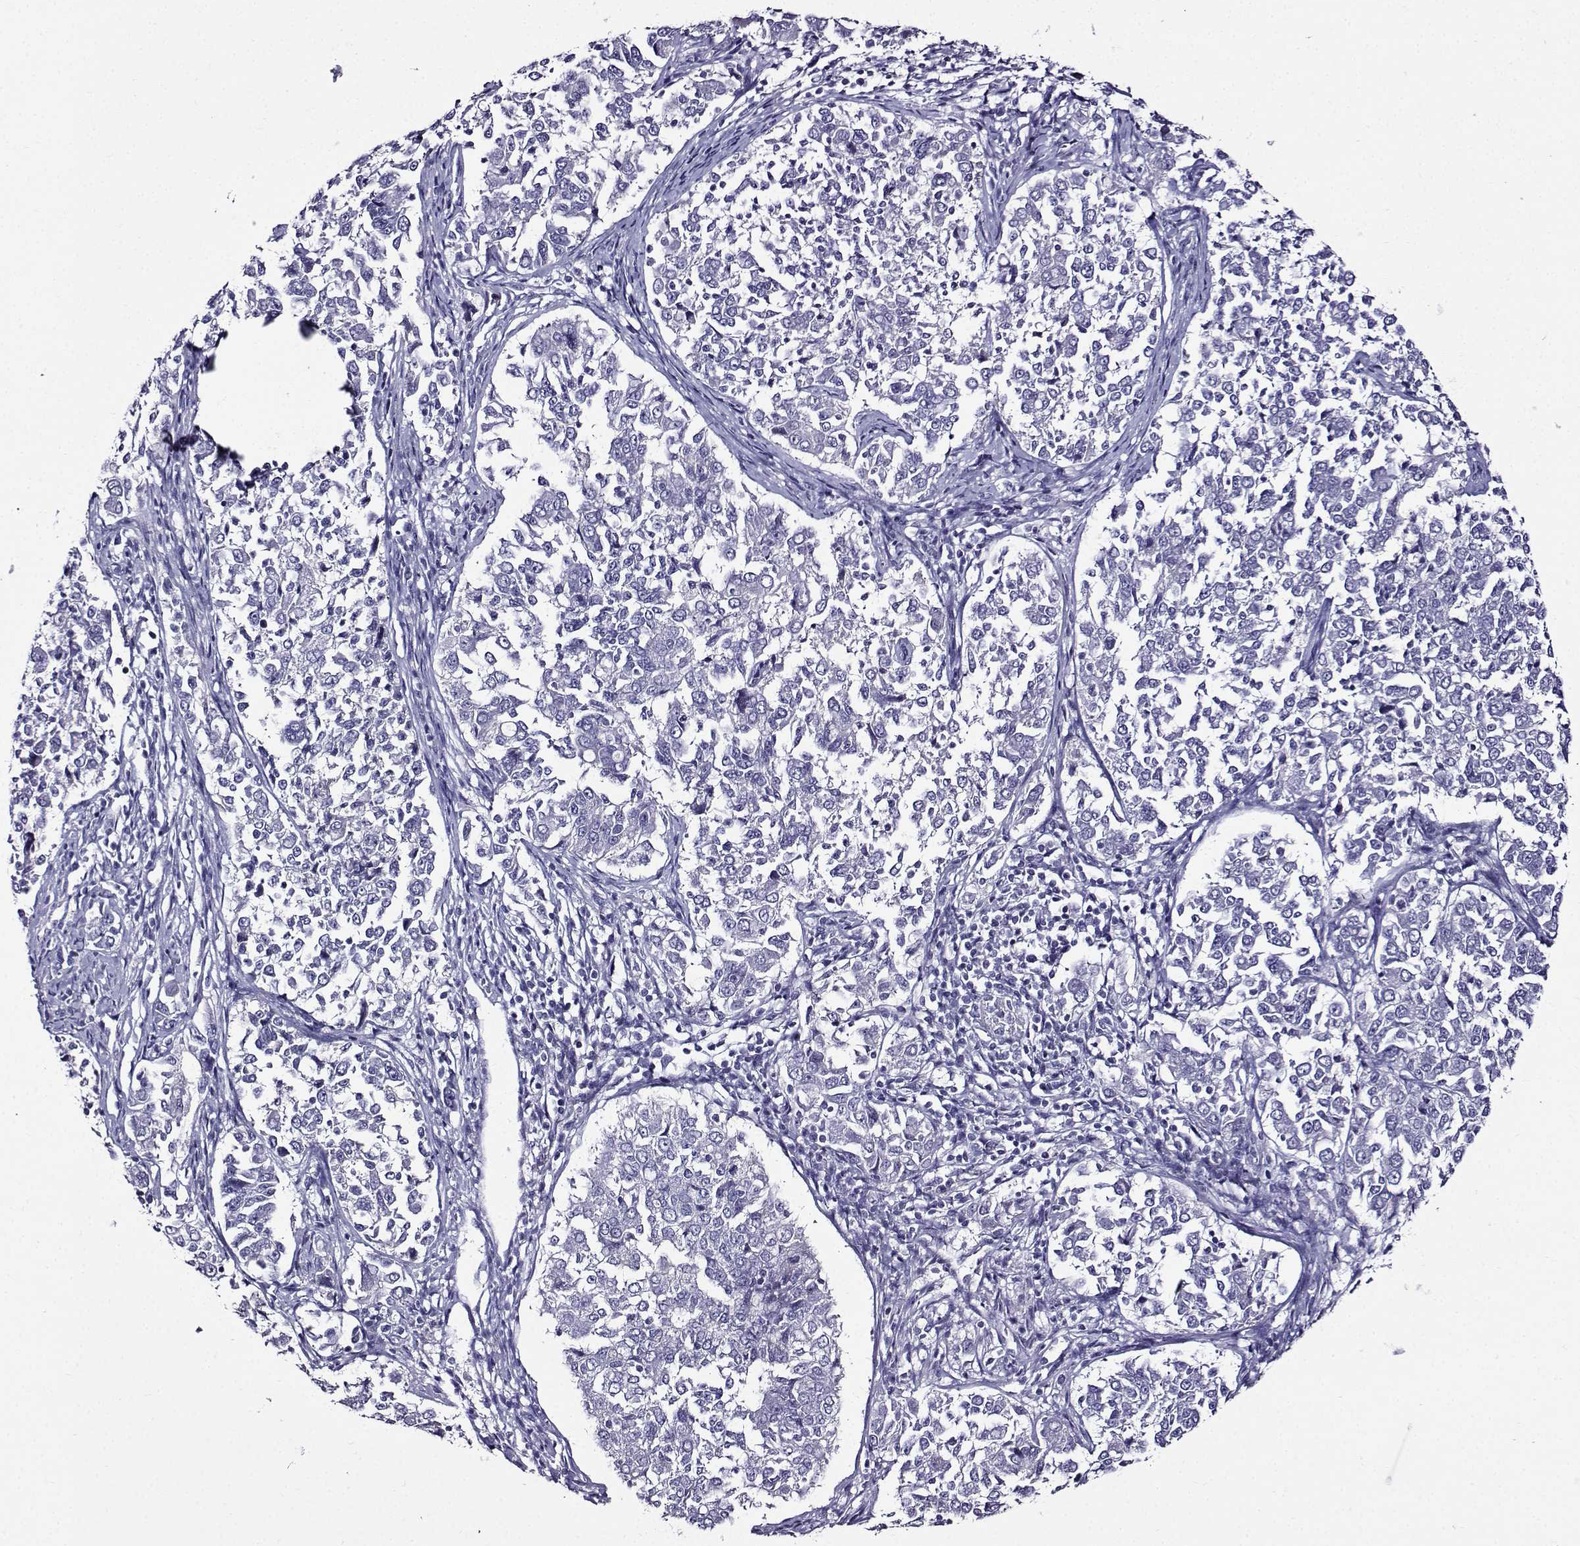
{"staining": {"intensity": "negative", "quantity": "none", "location": "none"}, "tissue": "endometrial cancer", "cell_type": "Tumor cells", "image_type": "cancer", "snomed": [{"axis": "morphology", "description": "Adenocarcinoma, NOS"}, {"axis": "topography", "description": "Endometrium"}], "caption": "High magnification brightfield microscopy of endometrial cancer stained with DAB (3,3'-diaminobenzidine) (brown) and counterstained with hematoxylin (blue): tumor cells show no significant positivity. (Stains: DAB (3,3'-diaminobenzidine) immunohistochemistry (IHC) with hematoxylin counter stain, Microscopy: brightfield microscopy at high magnification).", "gene": "TMEM266", "patient": {"sex": "female", "age": 43}}